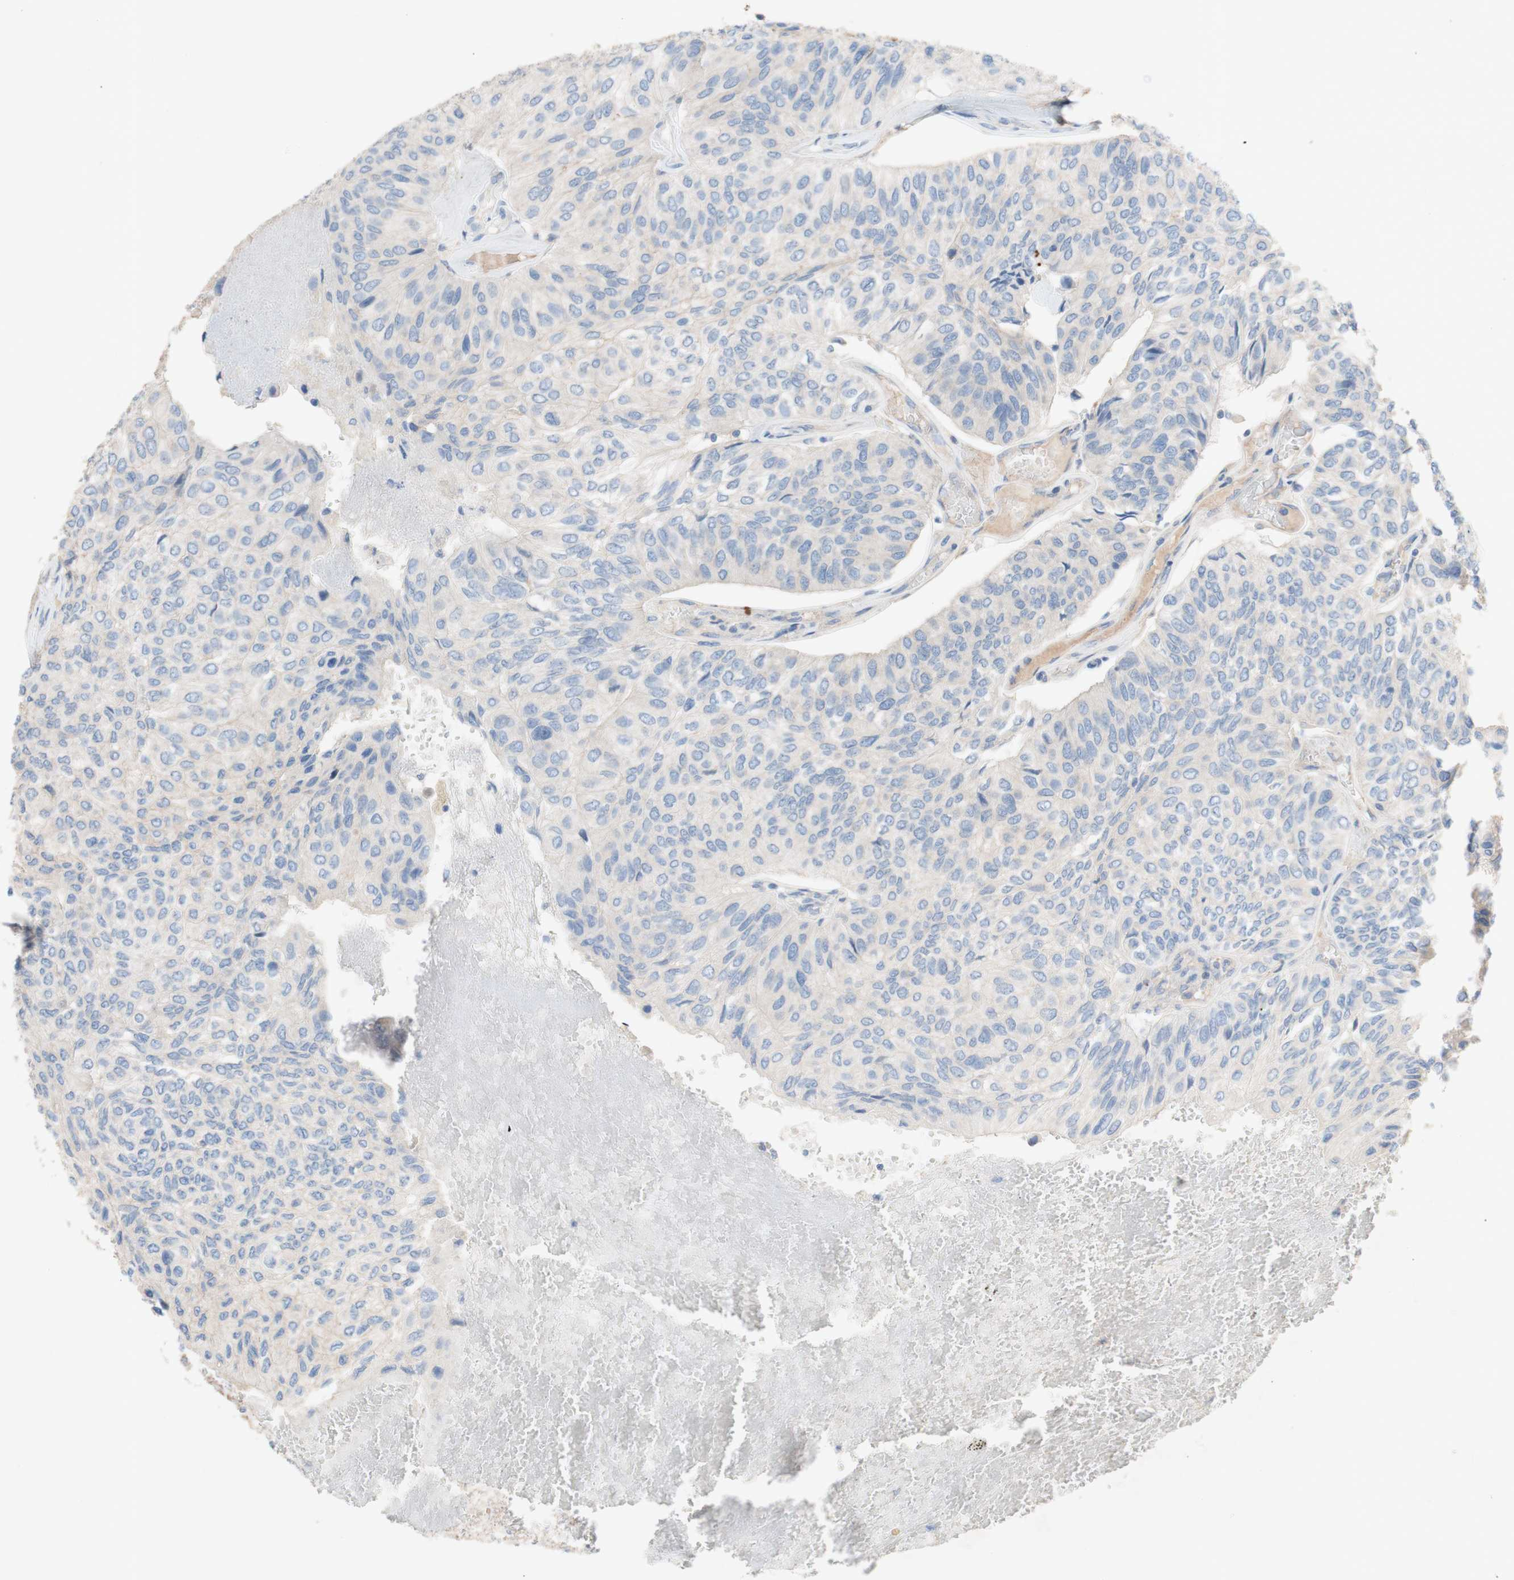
{"staining": {"intensity": "negative", "quantity": "none", "location": "none"}, "tissue": "urothelial cancer", "cell_type": "Tumor cells", "image_type": "cancer", "snomed": [{"axis": "morphology", "description": "Urothelial carcinoma, High grade"}, {"axis": "topography", "description": "Urinary bladder"}], "caption": "DAB immunohistochemical staining of human urothelial cancer displays no significant expression in tumor cells. (Brightfield microscopy of DAB (3,3'-diaminobenzidine) IHC at high magnification).", "gene": "PACSIN1", "patient": {"sex": "male", "age": 66}}